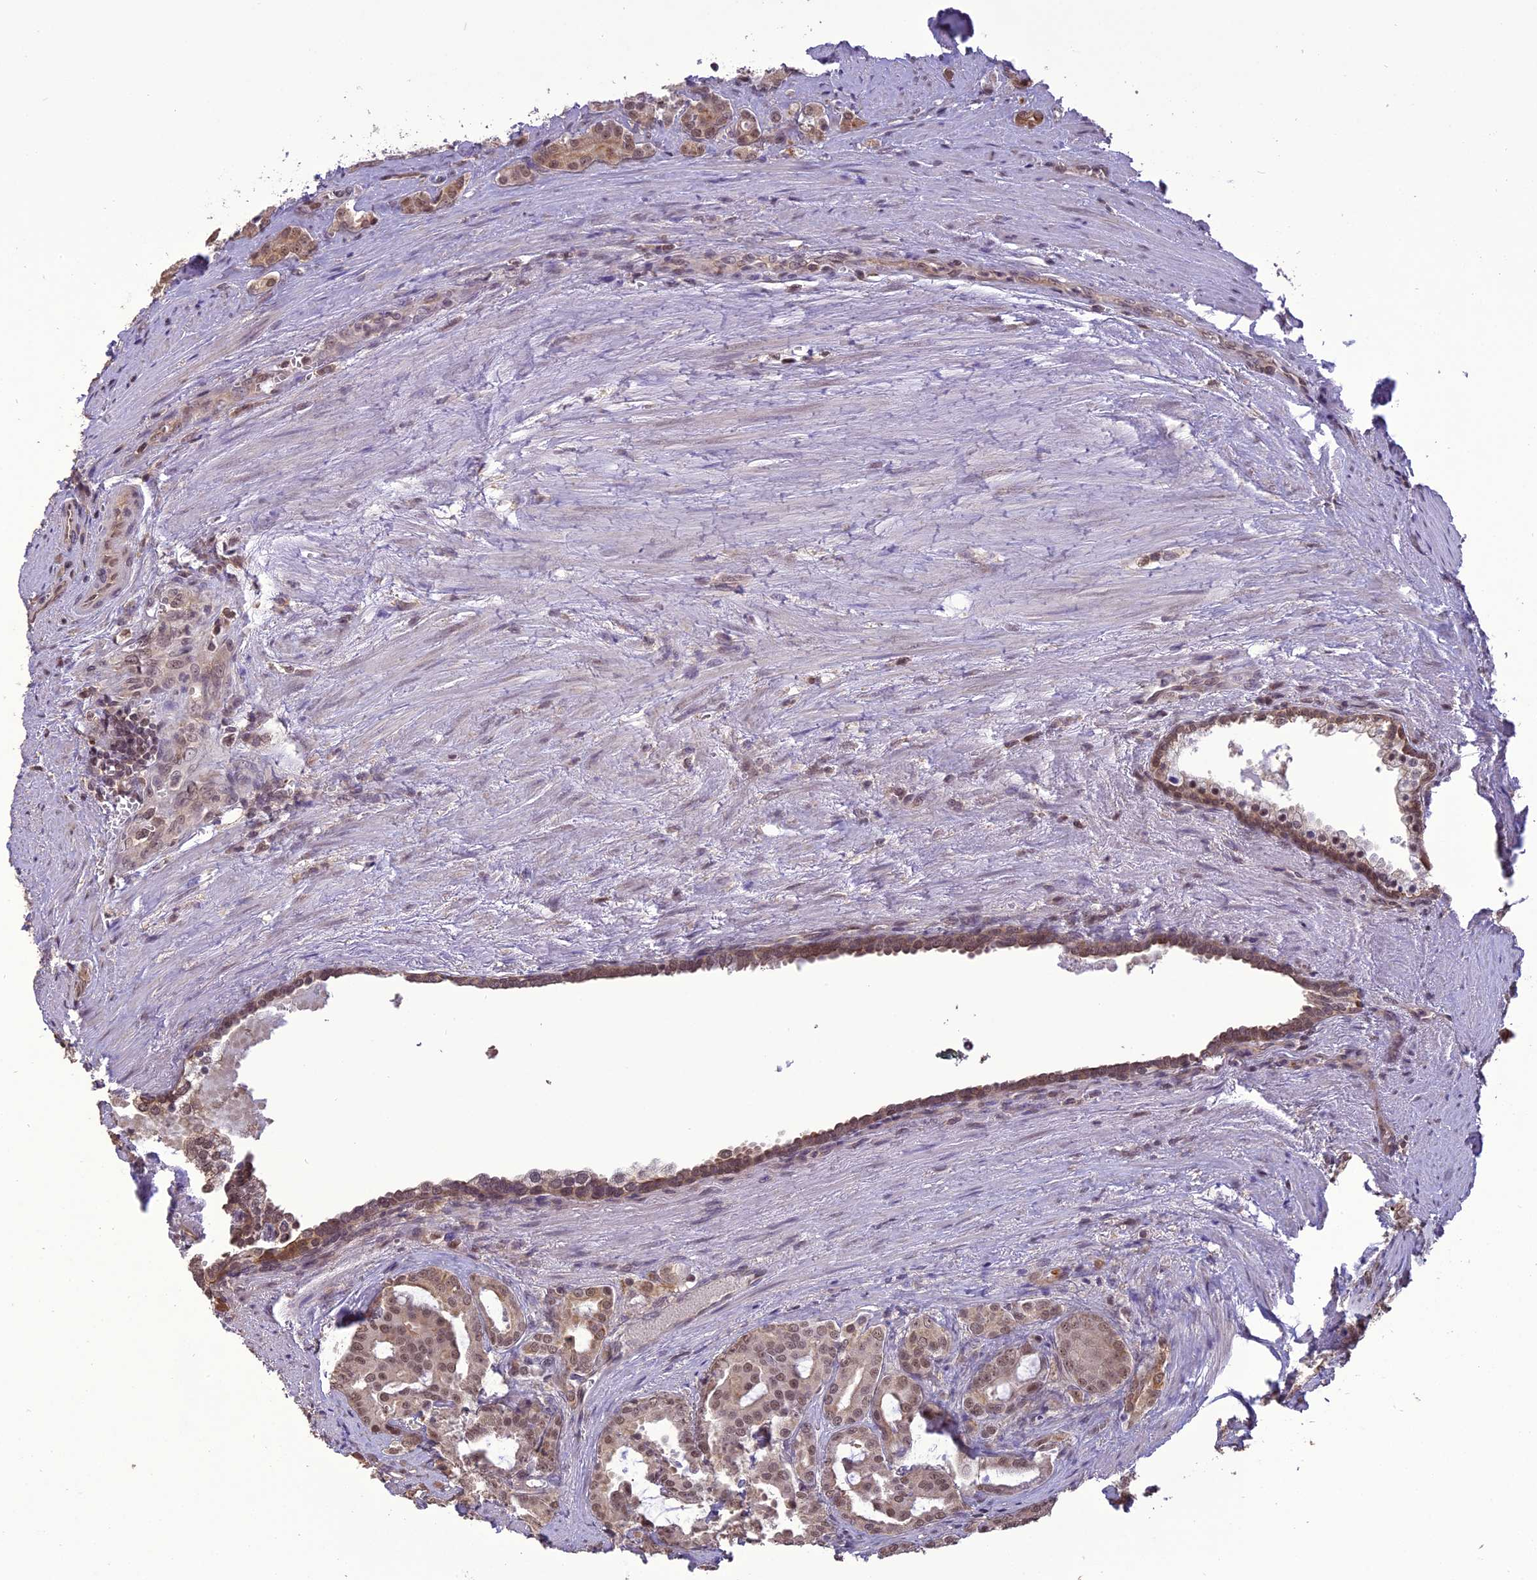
{"staining": {"intensity": "moderate", "quantity": ">75%", "location": "nuclear"}, "tissue": "prostate cancer", "cell_type": "Tumor cells", "image_type": "cancer", "snomed": [{"axis": "morphology", "description": "Adenocarcinoma, High grade"}, {"axis": "topography", "description": "Prostate"}], "caption": "The histopathology image exhibits immunohistochemical staining of prostate high-grade adenocarcinoma. There is moderate nuclear positivity is identified in approximately >75% of tumor cells.", "gene": "TIGD7", "patient": {"sex": "male", "age": 72}}